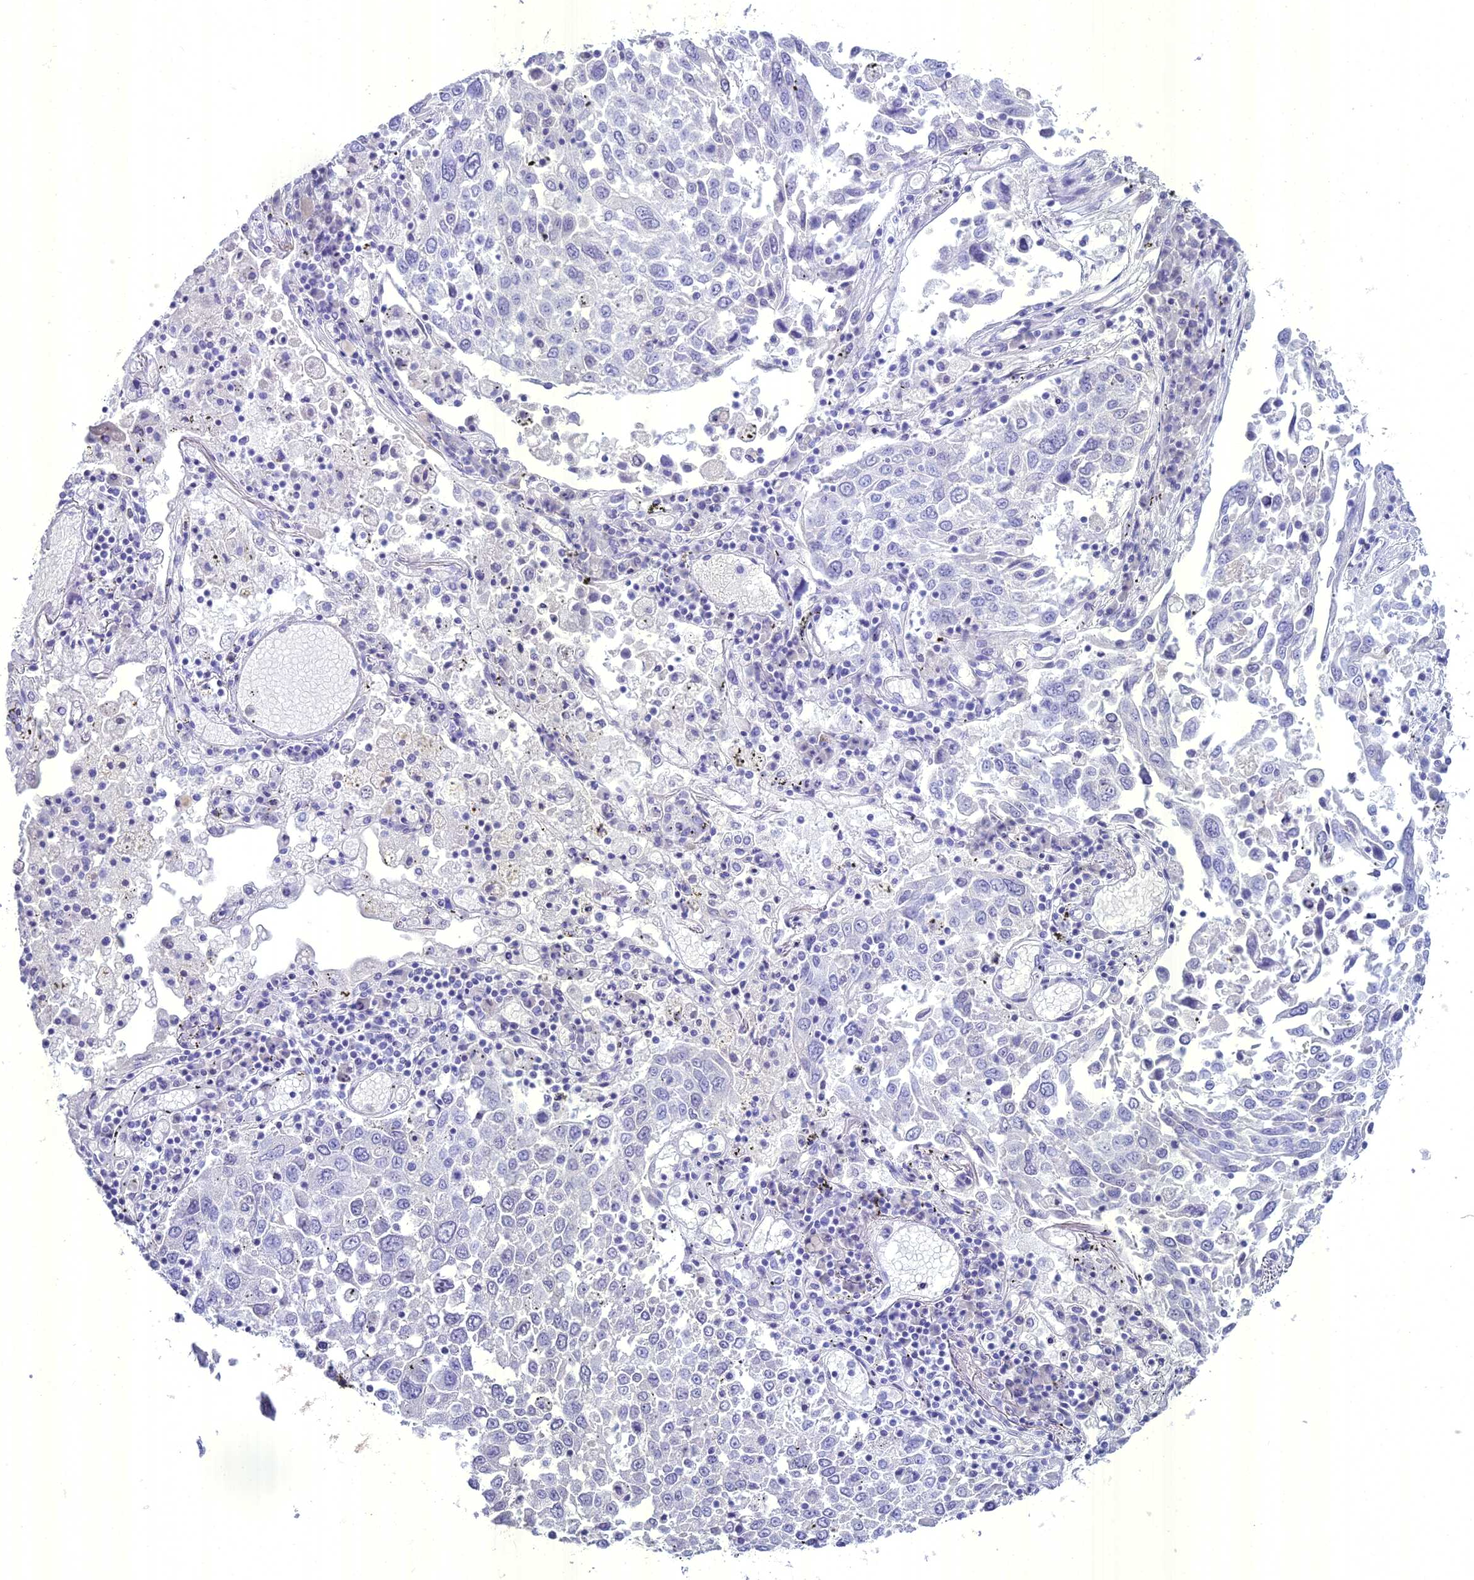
{"staining": {"intensity": "negative", "quantity": "none", "location": "none"}, "tissue": "lung cancer", "cell_type": "Tumor cells", "image_type": "cancer", "snomed": [{"axis": "morphology", "description": "Squamous cell carcinoma, NOS"}, {"axis": "topography", "description": "Lung"}], "caption": "Immunohistochemical staining of lung cancer (squamous cell carcinoma) reveals no significant expression in tumor cells.", "gene": "UNC80", "patient": {"sex": "male", "age": 65}}